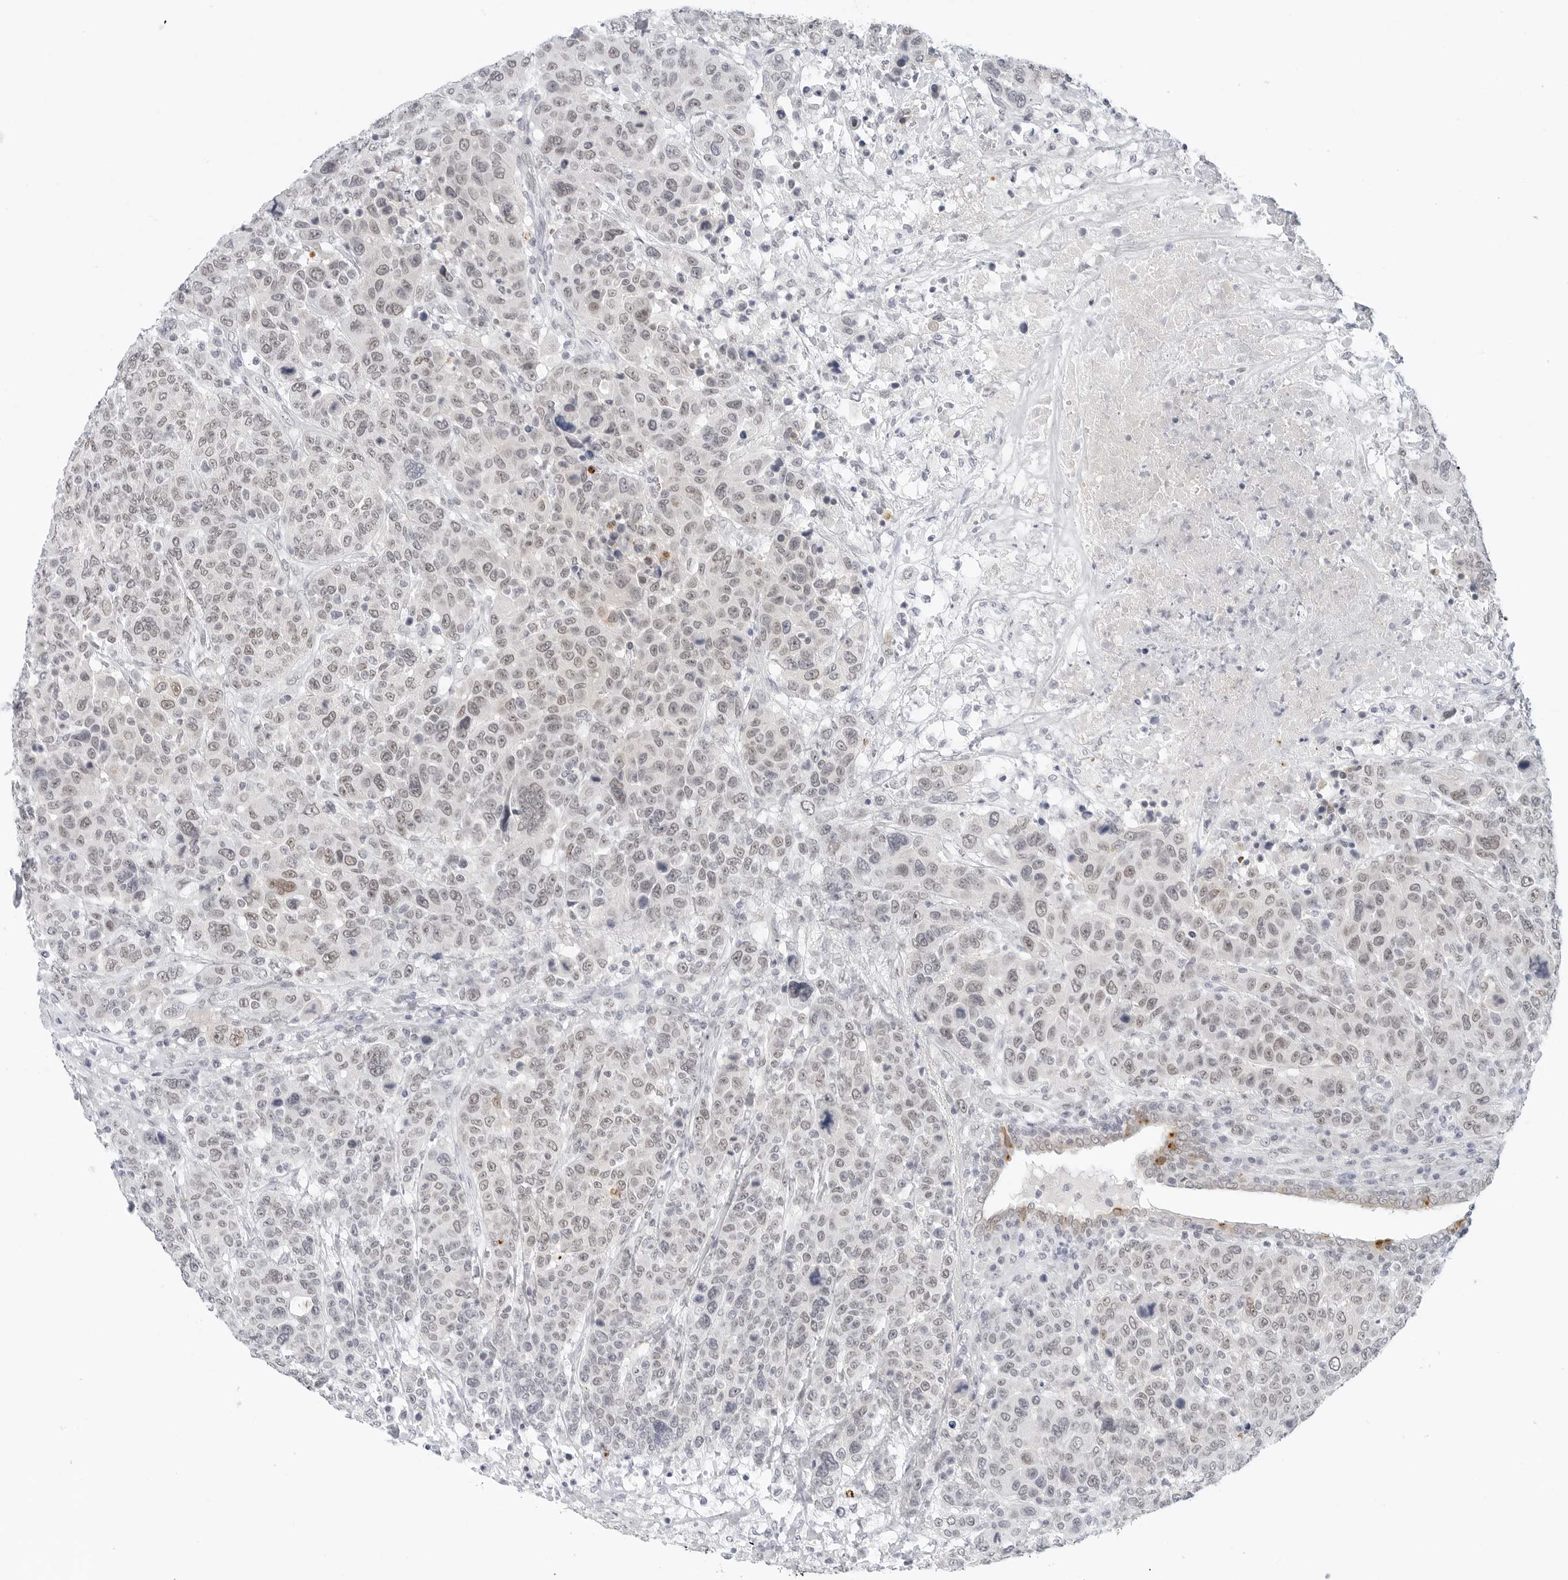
{"staining": {"intensity": "moderate", "quantity": "<25%", "location": "nuclear"}, "tissue": "breast cancer", "cell_type": "Tumor cells", "image_type": "cancer", "snomed": [{"axis": "morphology", "description": "Duct carcinoma"}, {"axis": "topography", "description": "Breast"}], "caption": "Breast infiltrating ductal carcinoma stained for a protein (brown) displays moderate nuclear positive staining in approximately <25% of tumor cells.", "gene": "TSEN2", "patient": {"sex": "female", "age": 37}}